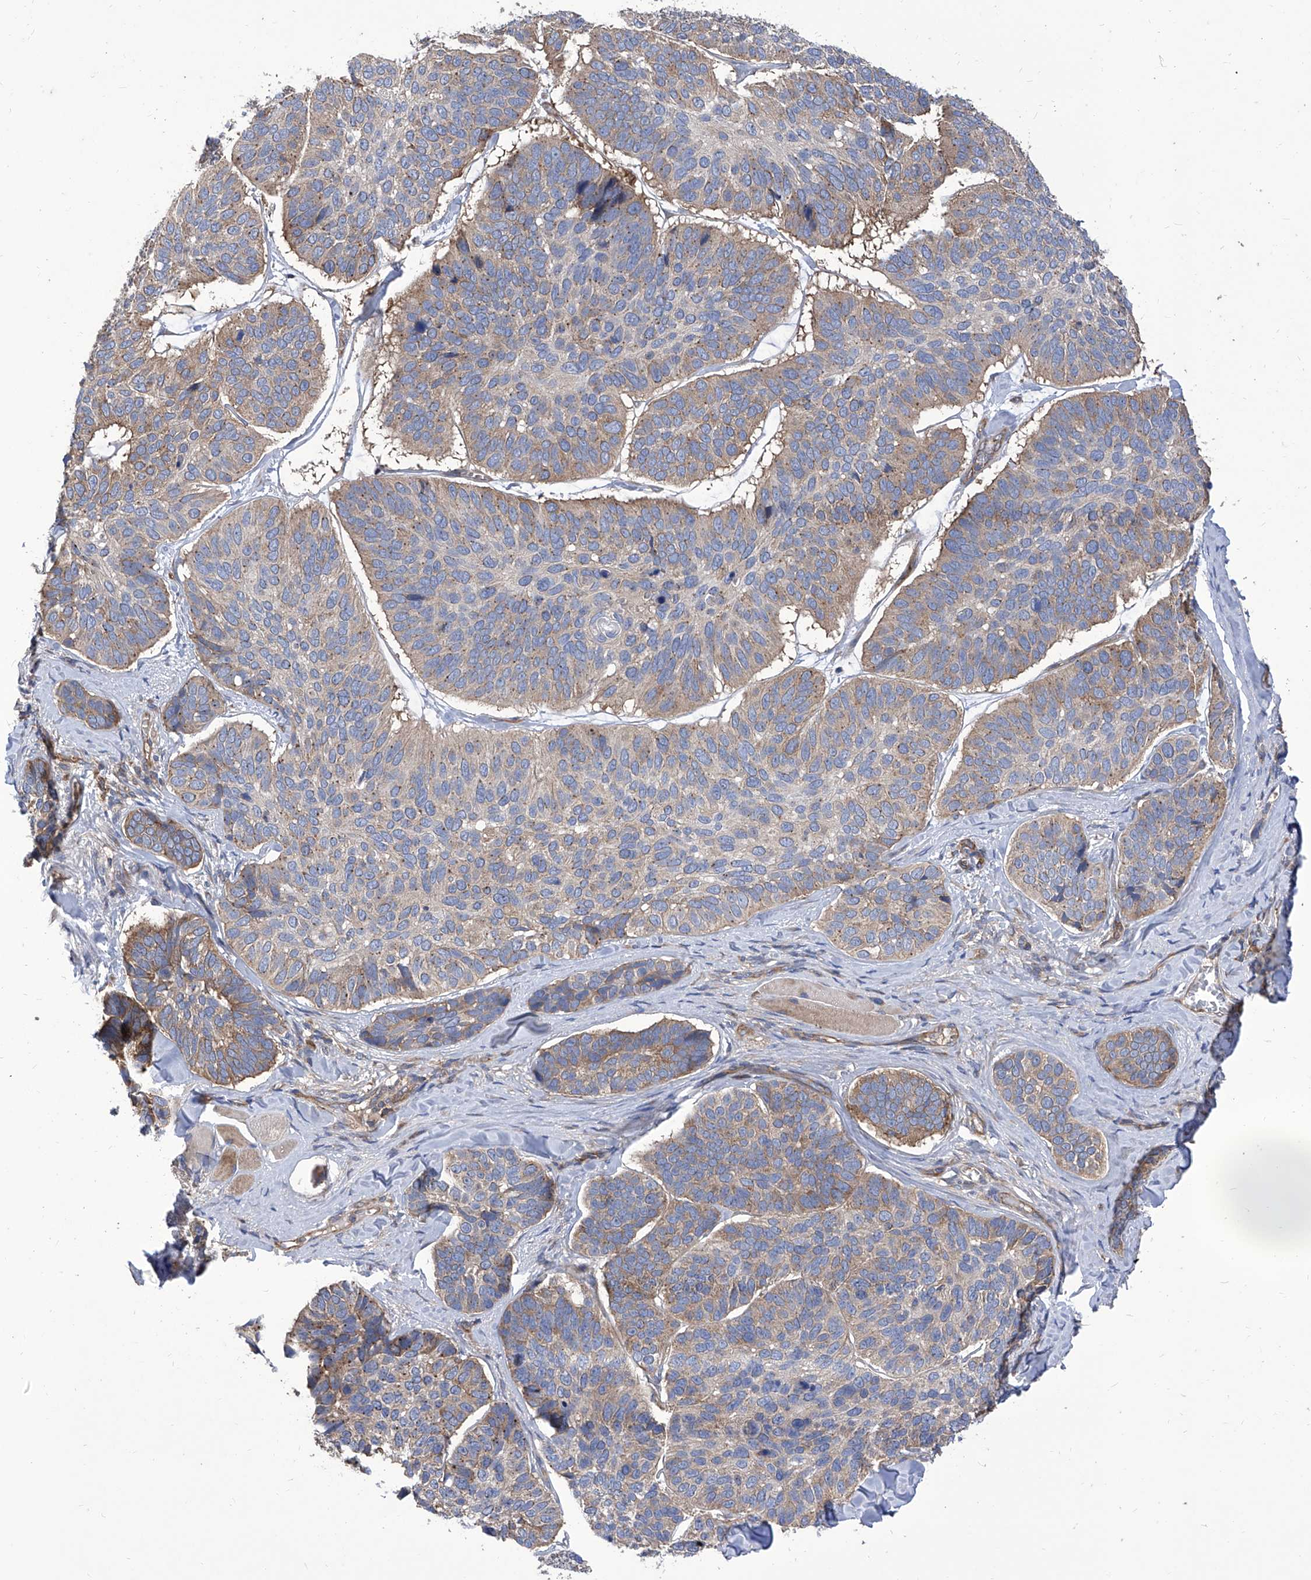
{"staining": {"intensity": "moderate", "quantity": "25%-75%", "location": "cytoplasmic/membranous"}, "tissue": "skin cancer", "cell_type": "Tumor cells", "image_type": "cancer", "snomed": [{"axis": "morphology", "description": "Basal cell carcinoma"}, {"axis": "topography", "description": "Skin"}], "caption": "Skin cancer (basal cell carcinoma) was stained to show a protein in brown. There is medium levels of moderate cytoplasmic/membranous expression in approximately 25%-75% of tumor cells.", "gene": "TJAP1", "patient": {"sex": "male", "age": 62}}